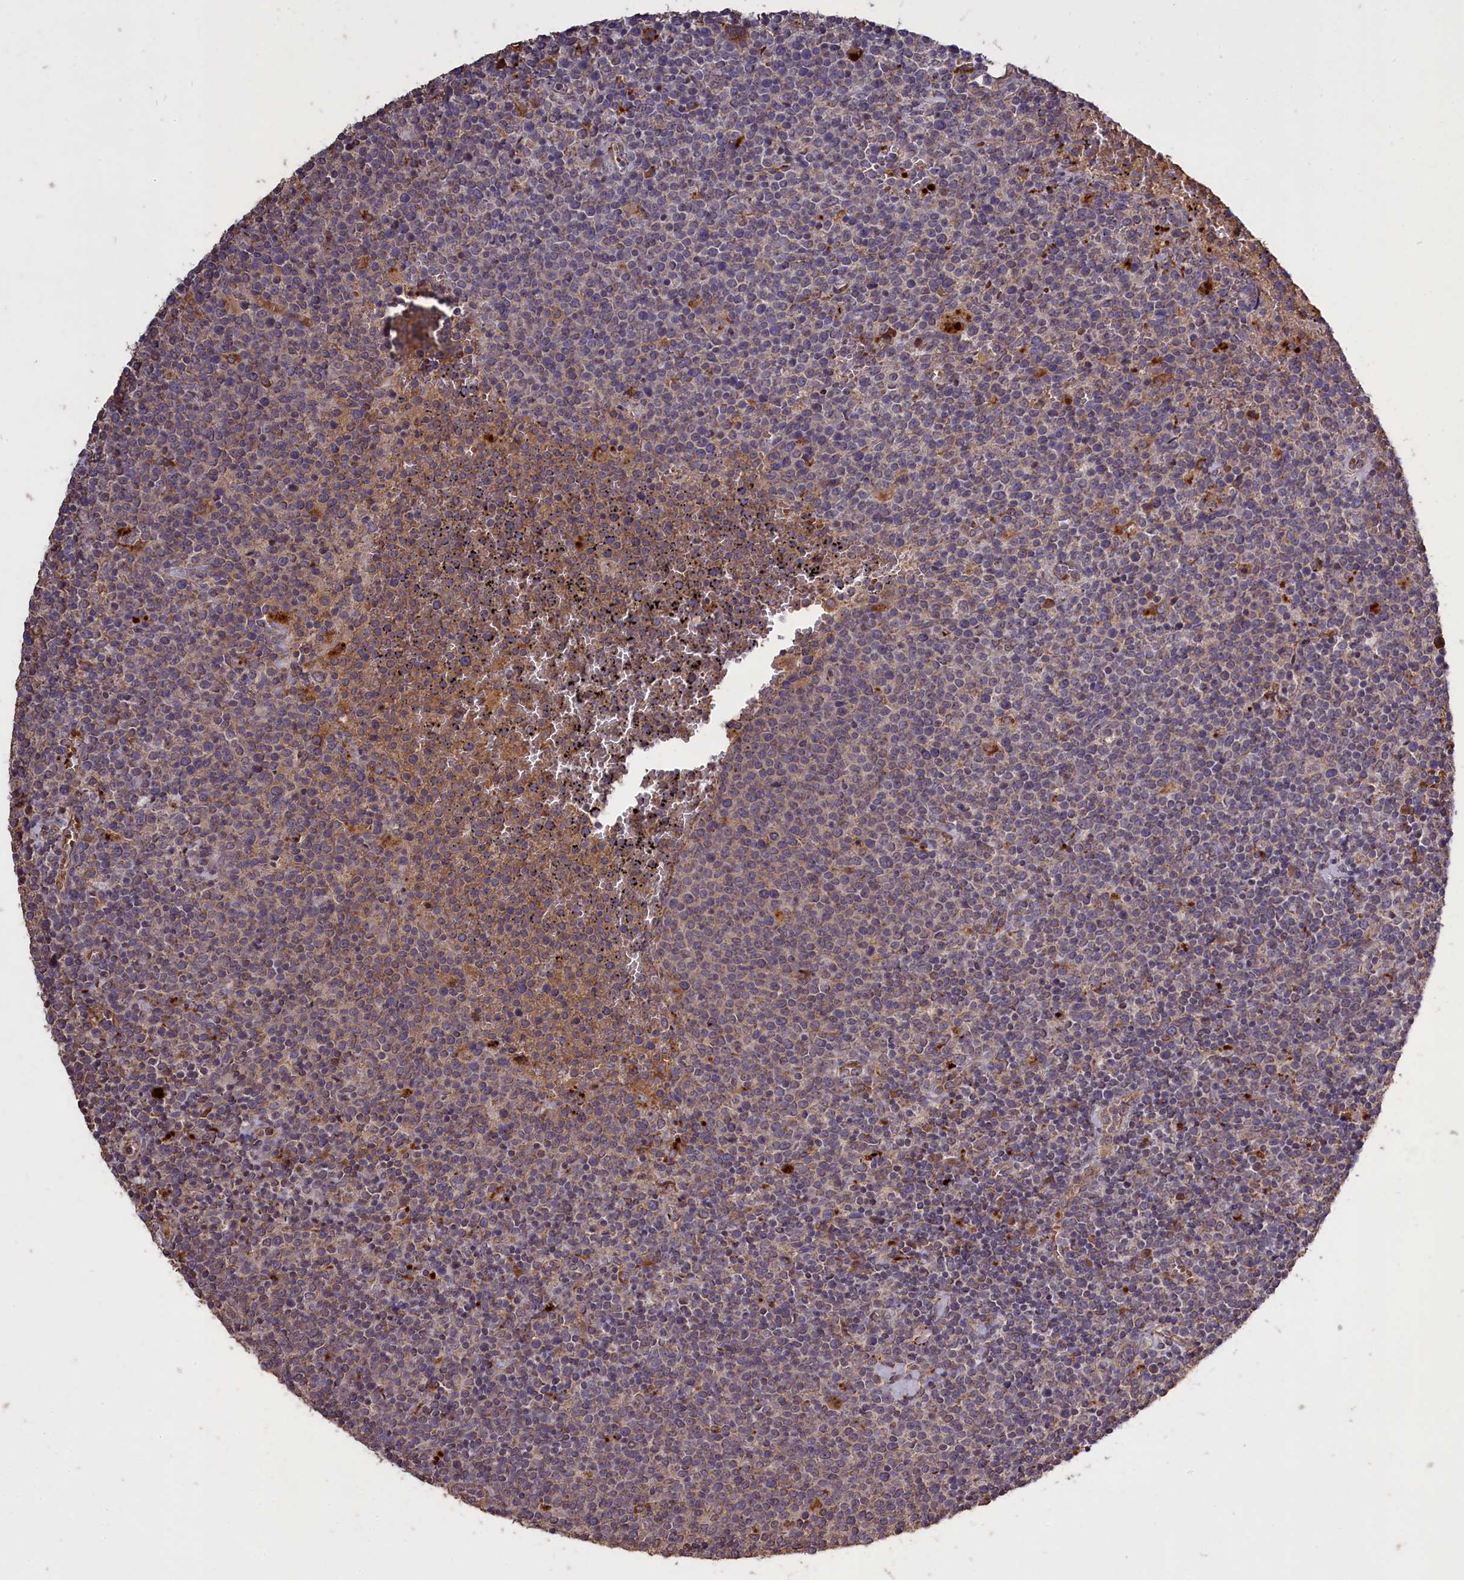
{"staining": {"intensity": "weak", "quantity": "<25%", "location": "cytoplasmic/membranous"}, "tissue": "lymphoma", "cell_type": "Tumor cells", "image_type": "cancer", "snomed": [{"axis": "morphology", "description": "Malignant lymphoma, non-Hodgkin's type, High grade"}, {"axis": "topography", "description": "Lymph node"}], "caption": "High-grade malignant lymphoma, non-Hodgkin's type was stained to show a protein in brown. There is no significant positivity in tumor cells.", "gene": "CLRN2", "patient": {"sex": "male", "age": 61}}